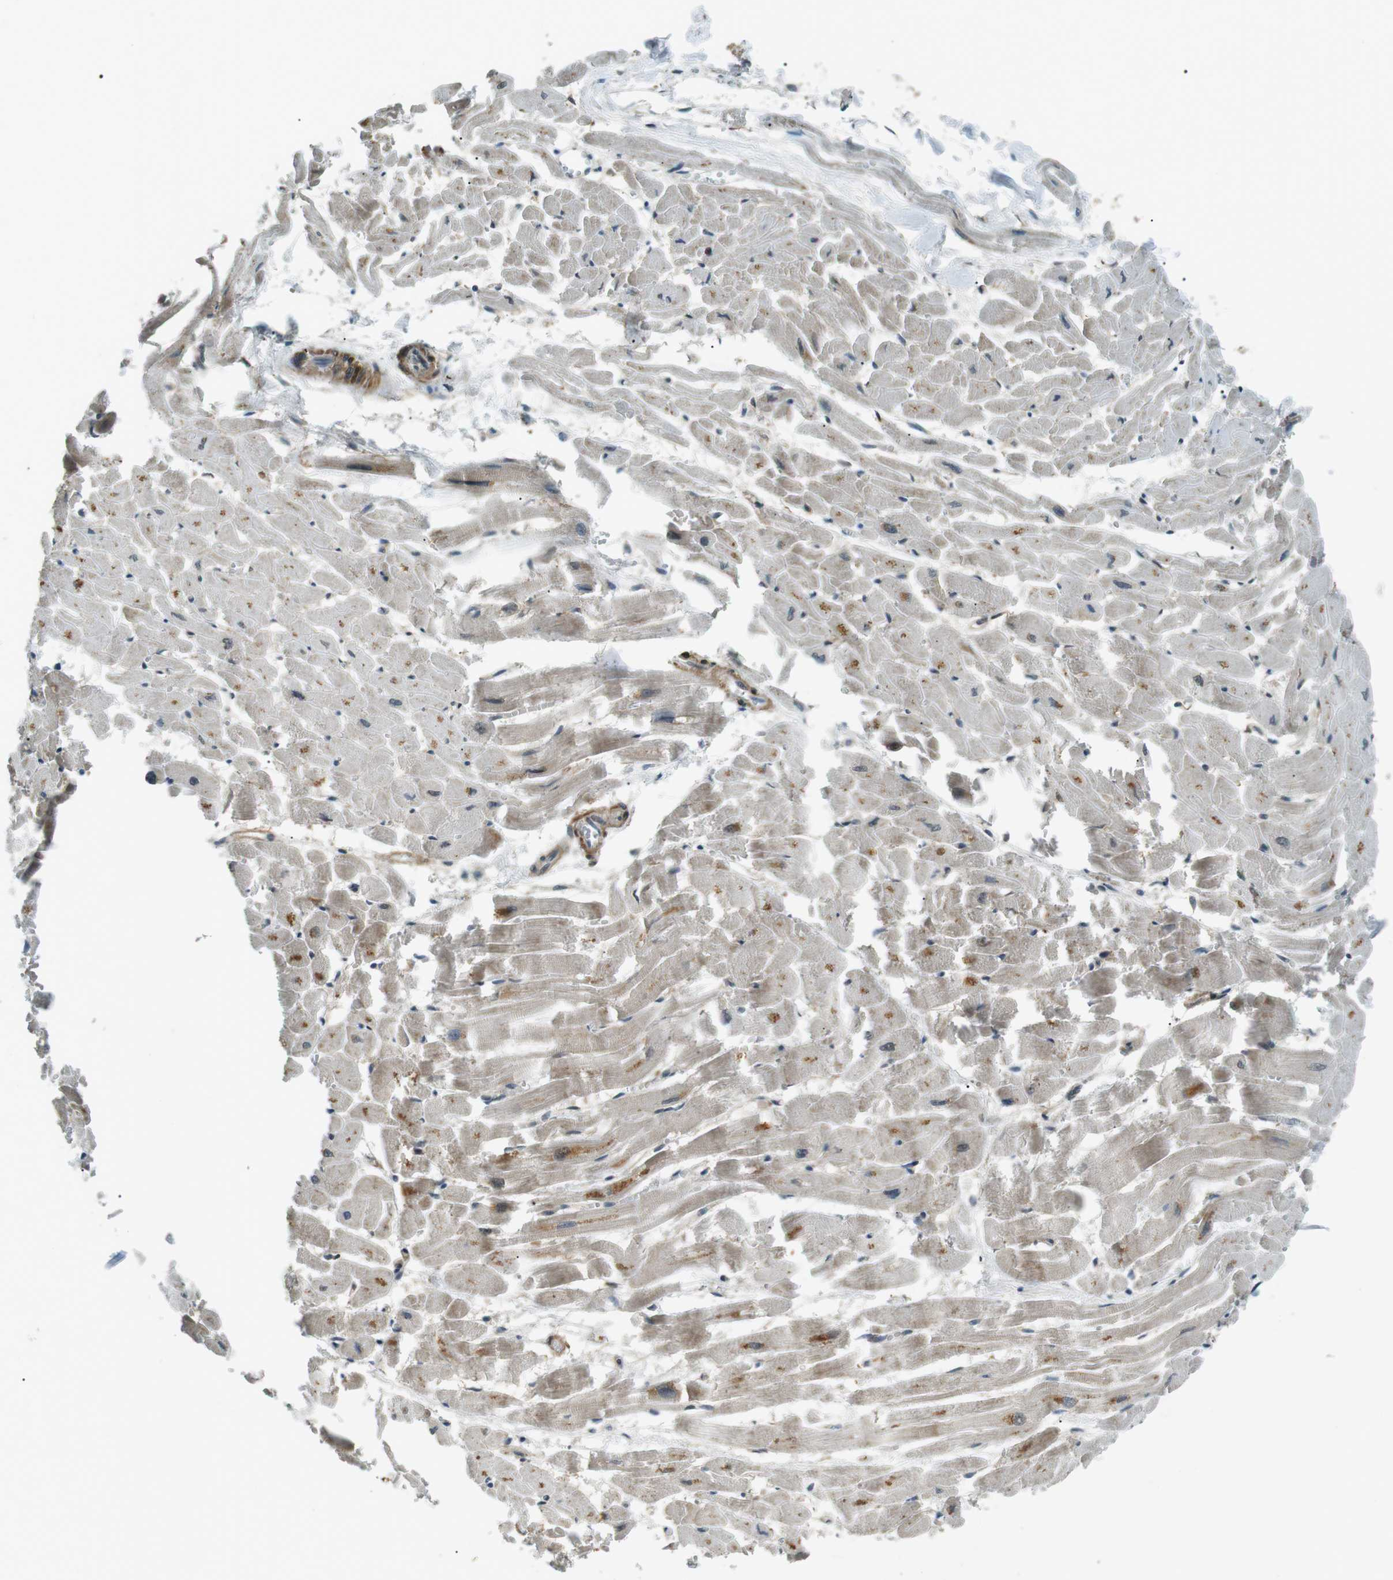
{"staining": {"intensity": "moderate", "quantity": "25%-75%", "location": "cytoplasmic/membranous"}, "tissue": "heart muscle", "cell_type": "Cardiomyocytes", "image_type": "normal", "snomed": [{"axis": "morphology", "description": "Normal tissue, NOS"}, {"axis": "topography", "description": "Heart"}], "caption": "DAB immunohistochemical staining of normal heart muscle displays moderate cytoplasmic/membranous protein positivity in about 25%-75% of cardiomyocytes.", "gene": "TMEM74", "patient": {"sex": "female", "age": 19}}